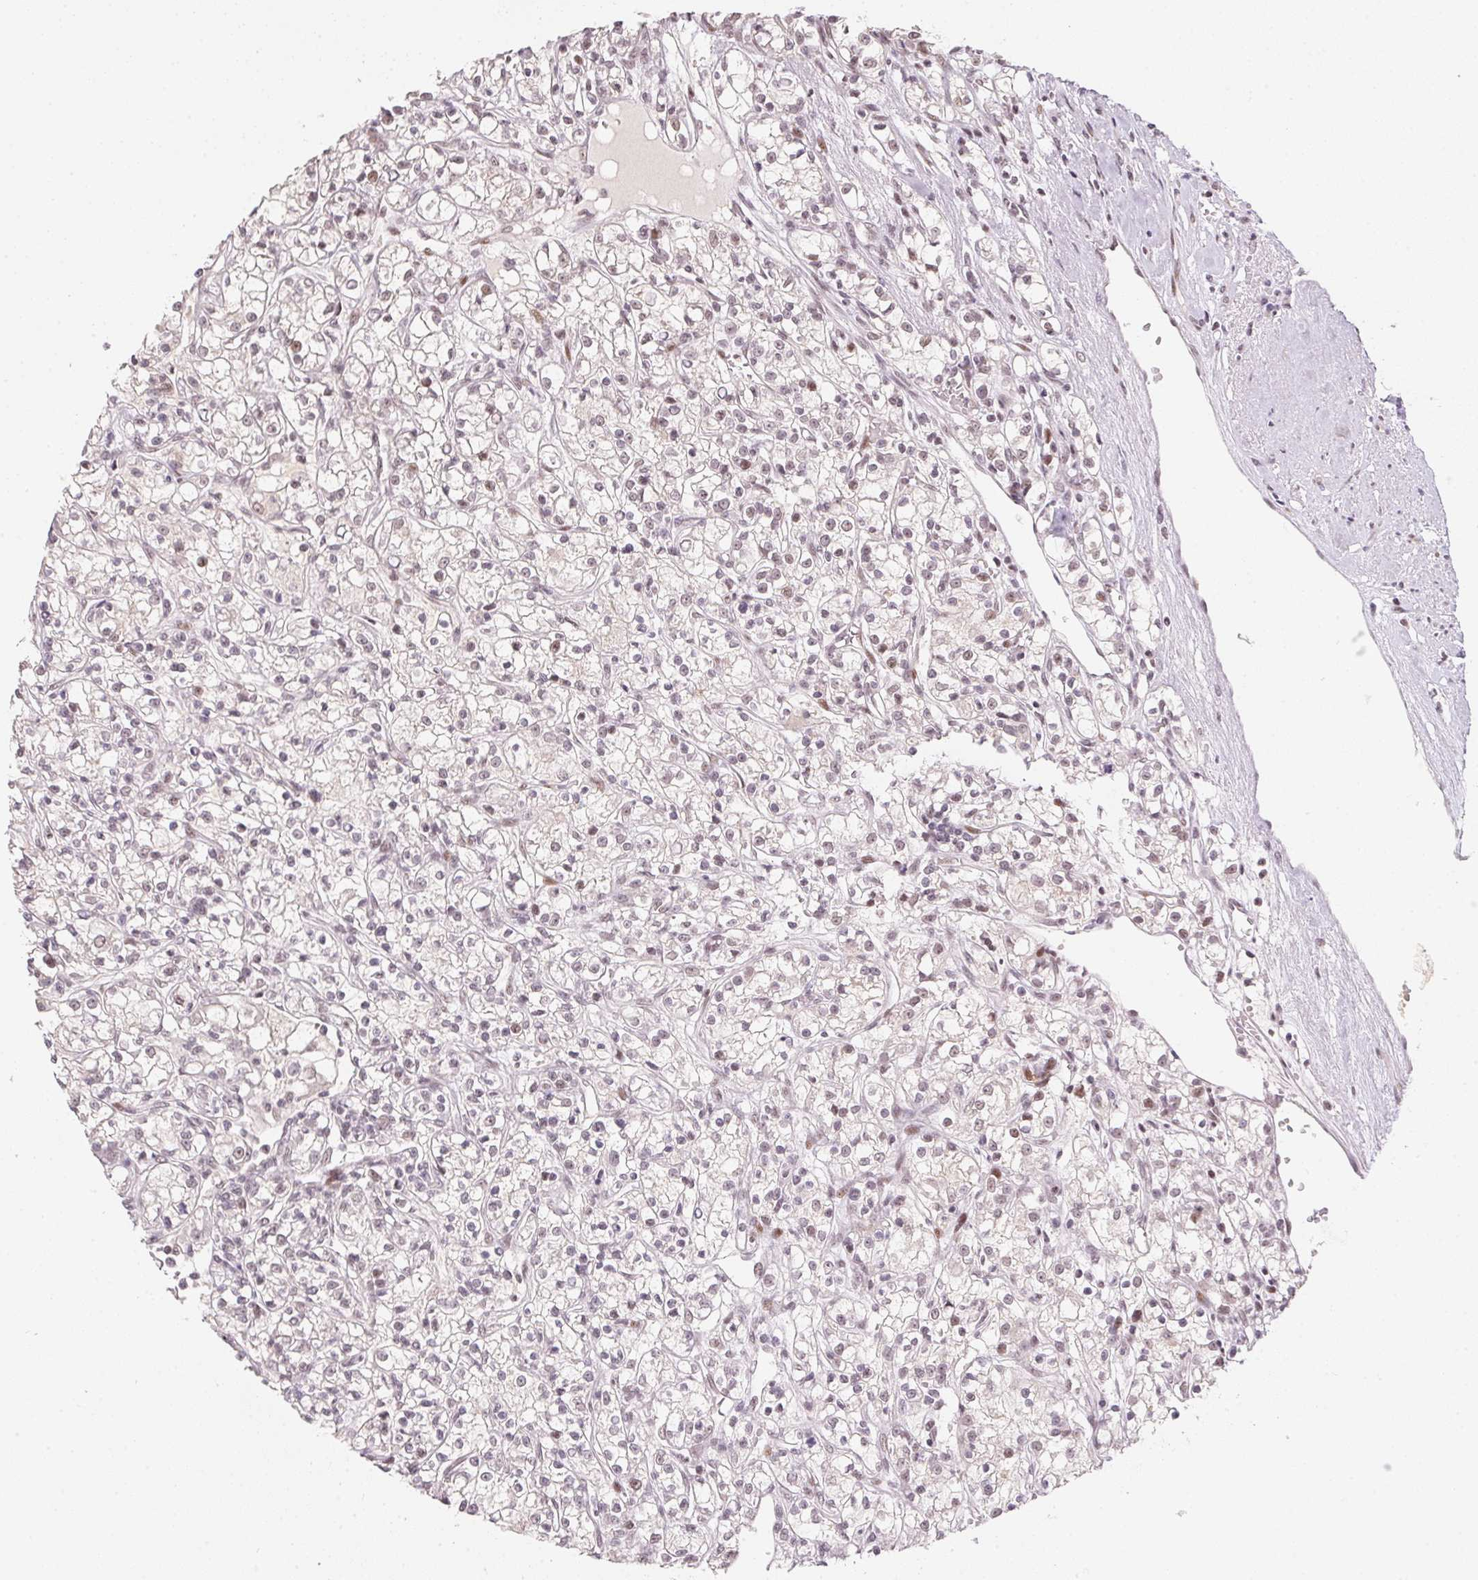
{"staining": {"intensity": "negative", "quantity": "none", "location": "none"}, "tissue": "renal cancer", "cell_type": "Tumor cells", "image_type": "cancer", "snomed": [{"axis": "morphology", "description": "Adenocarcinoma, NOS"}, {"axis": "topography", "description": "Kidney"}], "caption": "Histopathology image shows no protein positivity in tumor cells of renal cancer (adenocarcinoma) tissue.", "gene": "KDM4D", "patient": {"sex": "female", "age": 59}}